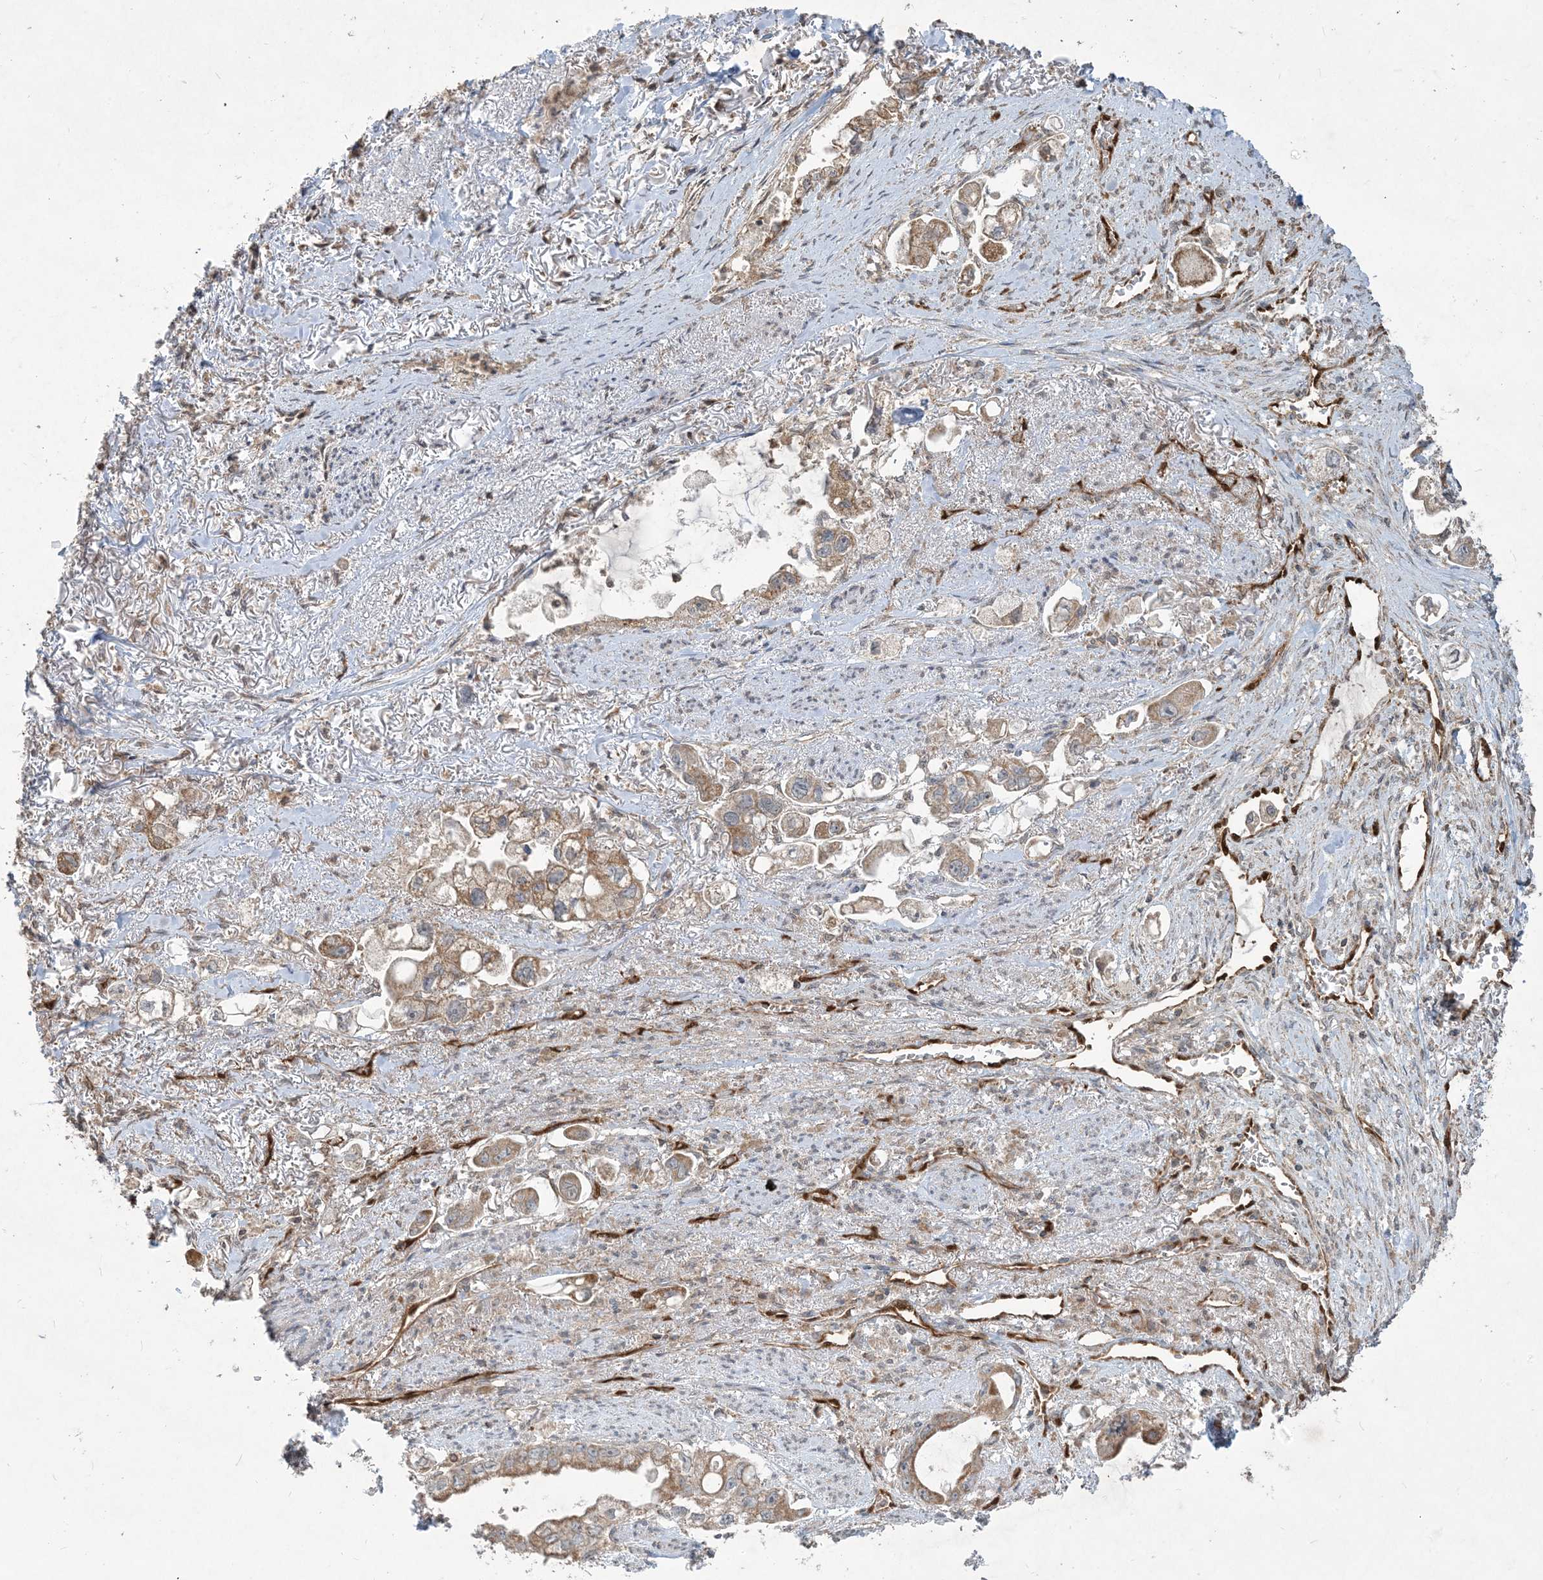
{"staining": {"intensity": "moderate", "quantity": ">75%", "location": "cytoplasmic/membranous"}, "tissue": "stomach cancer", "cell_type": "Tumor cells", "image_type": "cancer", "snomed": [{"axis": "morphology", "description": "Adenocarcinoma, NOS"}, {"axis": "topography", "description": "Stomach"}], "caption": "The micrograph exhibits staining of stomach cancer, revealing moderate cytoplasmic/membranous protein positivity (brown color) within tumor cells.", "gene": "PPM1F", "patient": {"sex": "male", "age": 62}}